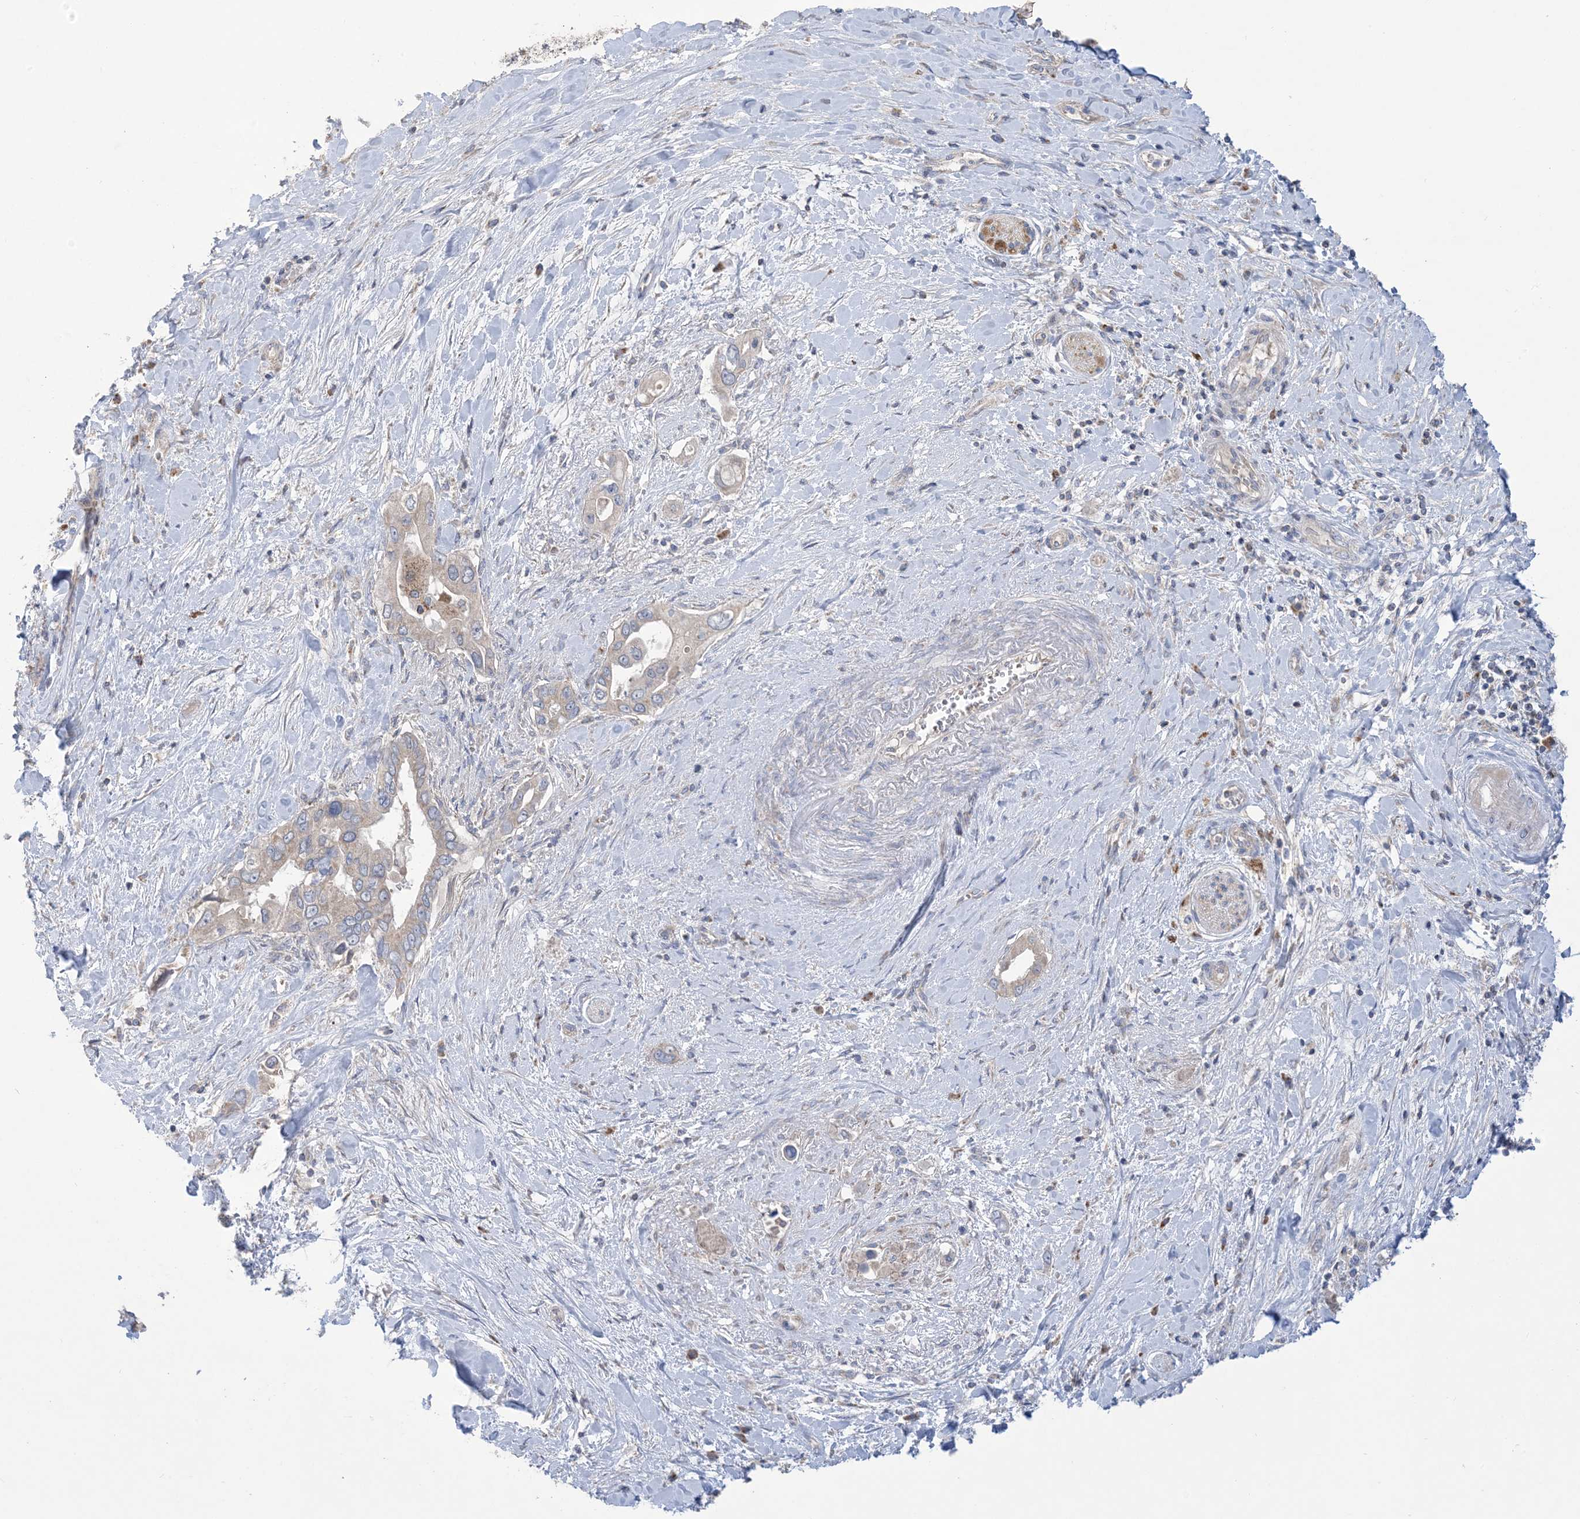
{"staining": {"intensity": "negative", "quantity": "none", "location": "none"}, "tissue": "pancreatic cancer", "cell_type": "Tumor cells", "image_type": "cancer", "snomed": [{"axis": "morphology", "description": "Inflammation, NOS"}, {"axis": "morphology", "description": "Adenocarcinoma, NOS"}, {"axis": "topography", "description": "Pancreas"}], "caption": "A high-resolution micrograph shows immunohistochemistry (IHC) staining of pancreatic cancer, which displays no significant positivity in tumor cells. The staining is performed using DAB brown chromogen with nuclei counter-stained in using hematoxylin.", "gene": "CLEC16A", "patient": {"sex": "female", "age": 56}}